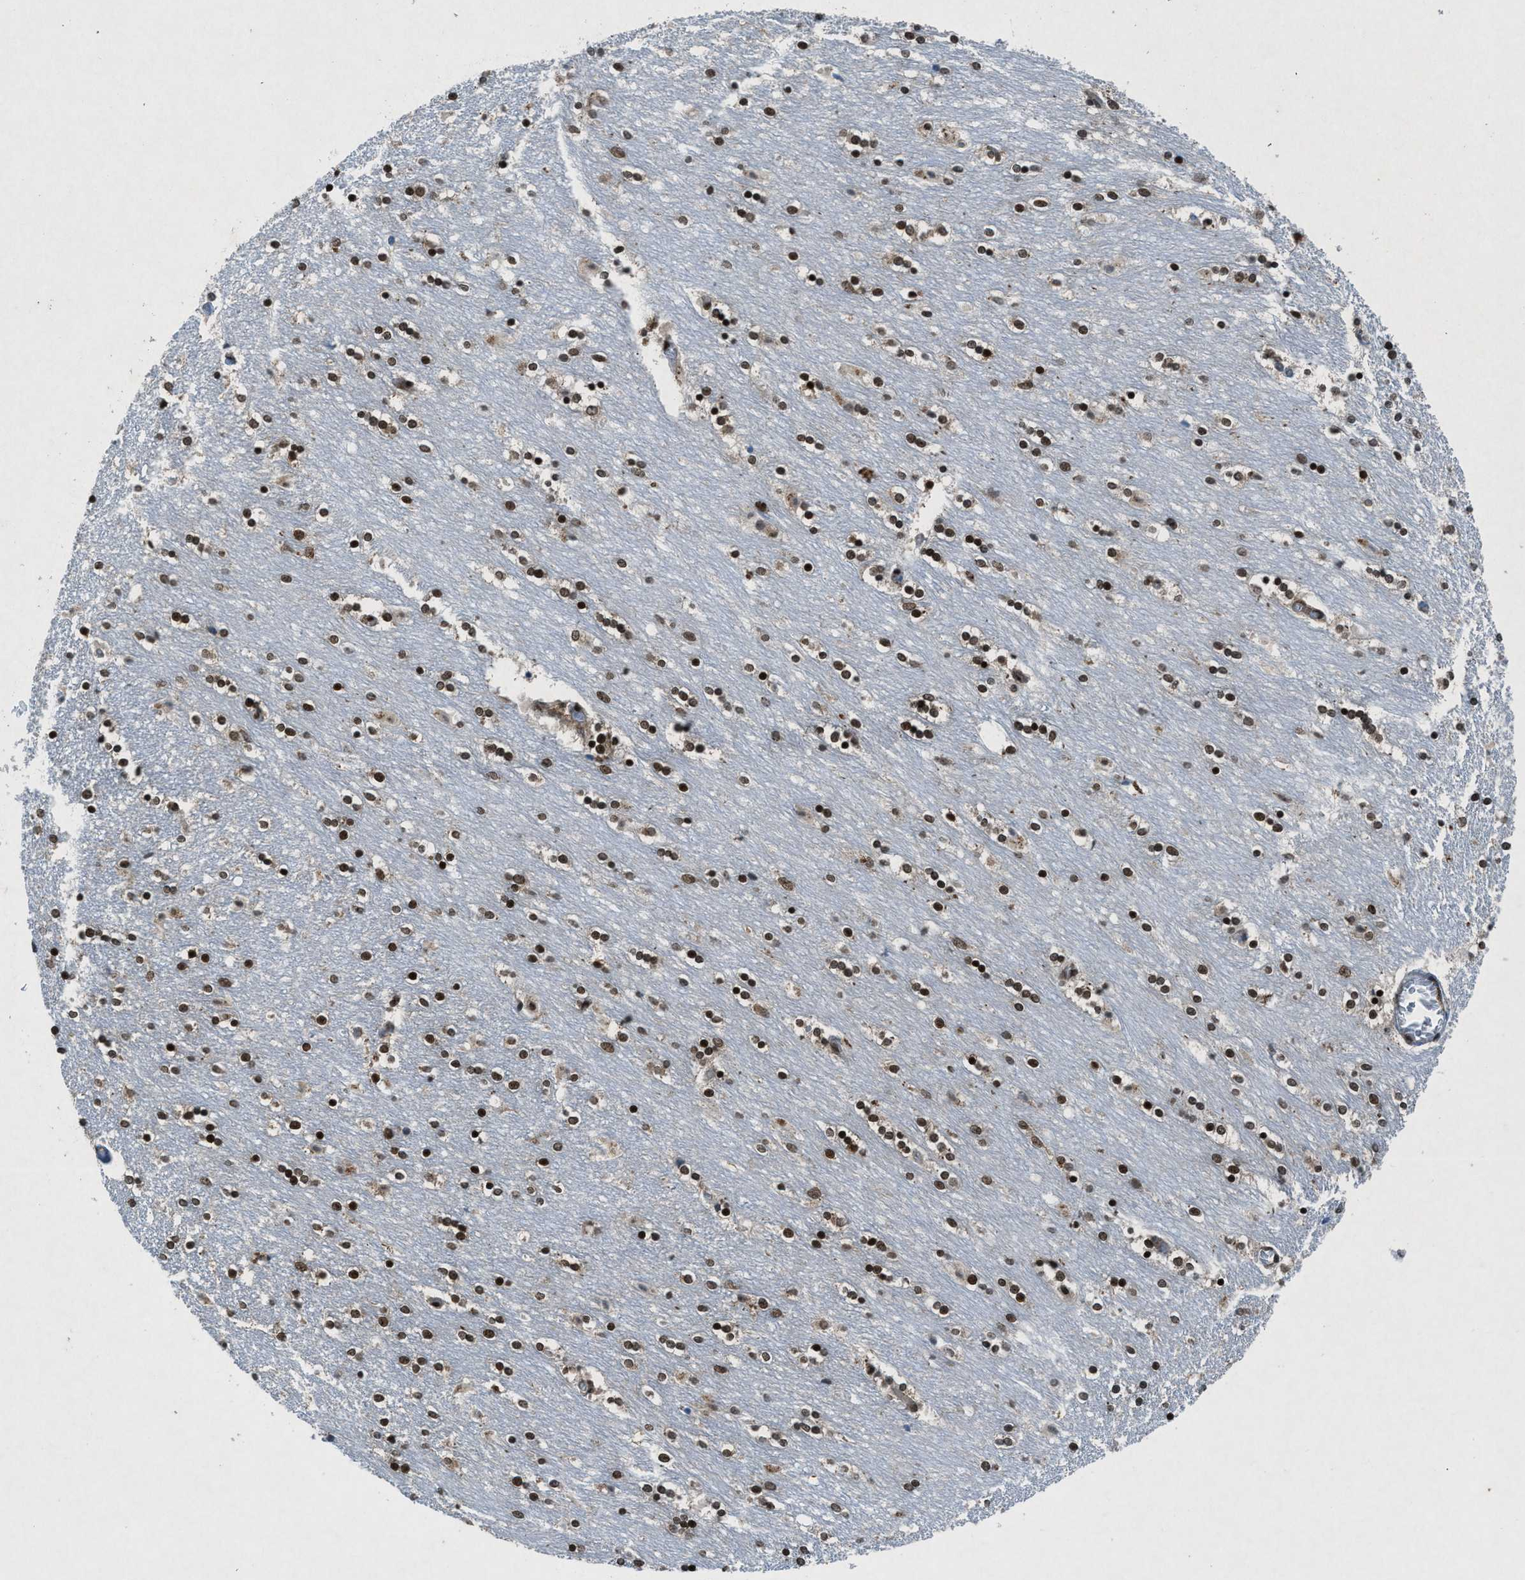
{"staining": {"intensity": "strong", "quantity": ">75%", "location": "nuclear"}, "tissue": "caudate", "cell_type": "Glial cells", "image_type": "normal", "snomed": [{"axis": "morphology", "description": "Normal tissue, NOS"}, {"axis": "topography", "description": "Lateral ventricle wall"}], "caption": "A histopathology image of caudate stained for a protein demonstrates strong nuclear brown staining in glial cells.", "gene": "NXF1", "patient": {"sex": "female", "age": 54}}